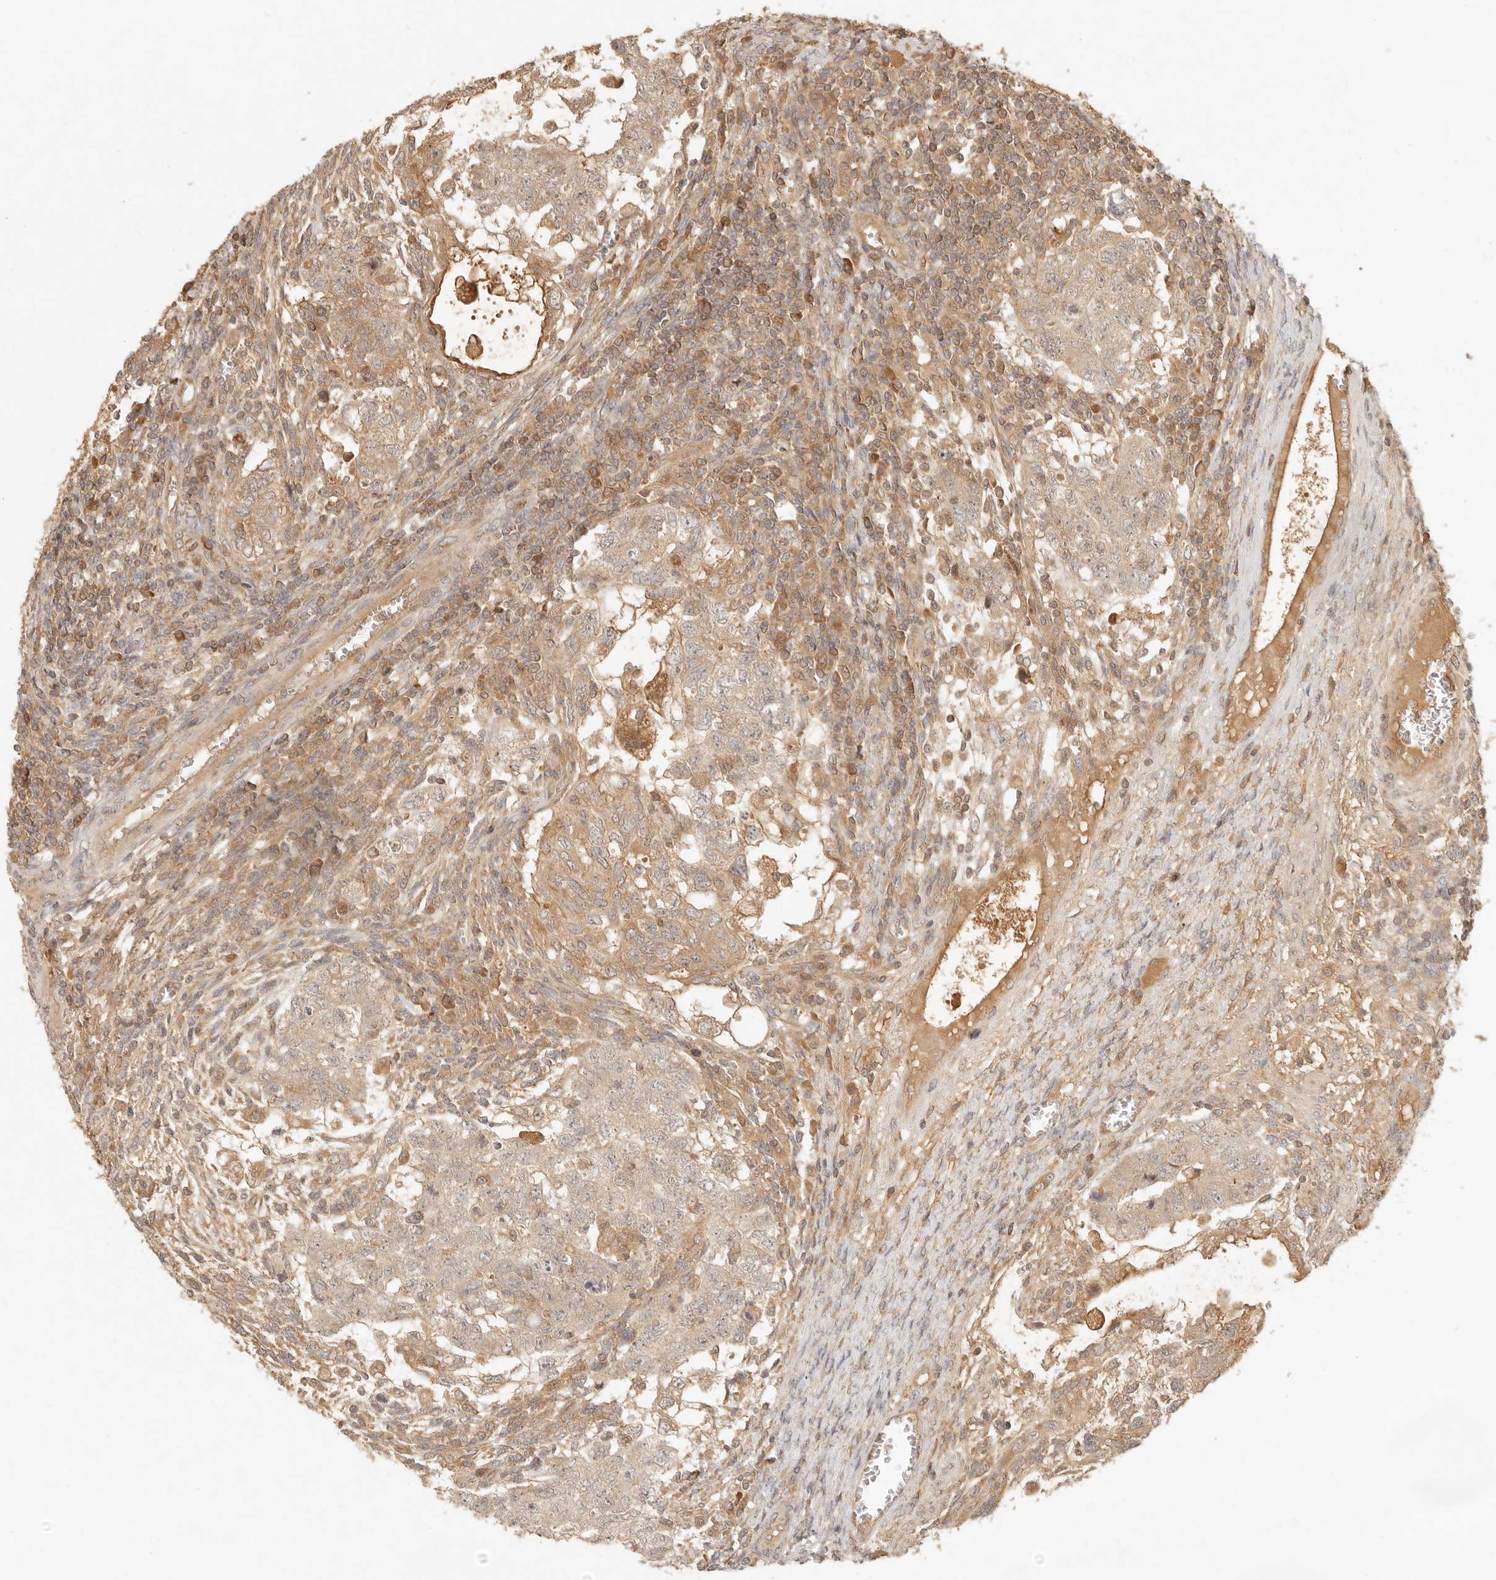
{"staining": {"intensity": "moderate", "quantity": ">75%", "location": "cytoplasmic/membranous"}, "tissue": "testis cancer", "cell_type": "Tumor cells", "image_type": "cancer", "snomed": [{"axis": "morphology", "description": "Carcinoma, Embryonal, NOS"}, {"axis": "topography", "description": "Testis"}], "caption": "This image demonstrates IHC staining of embryonal carcinoma (testis), with medium moderate cytoplasmic/membranous staining in about >75% of tumor cells.", "gene": "ANKRD61", "patient": {"sex": "male", "age": 37}}